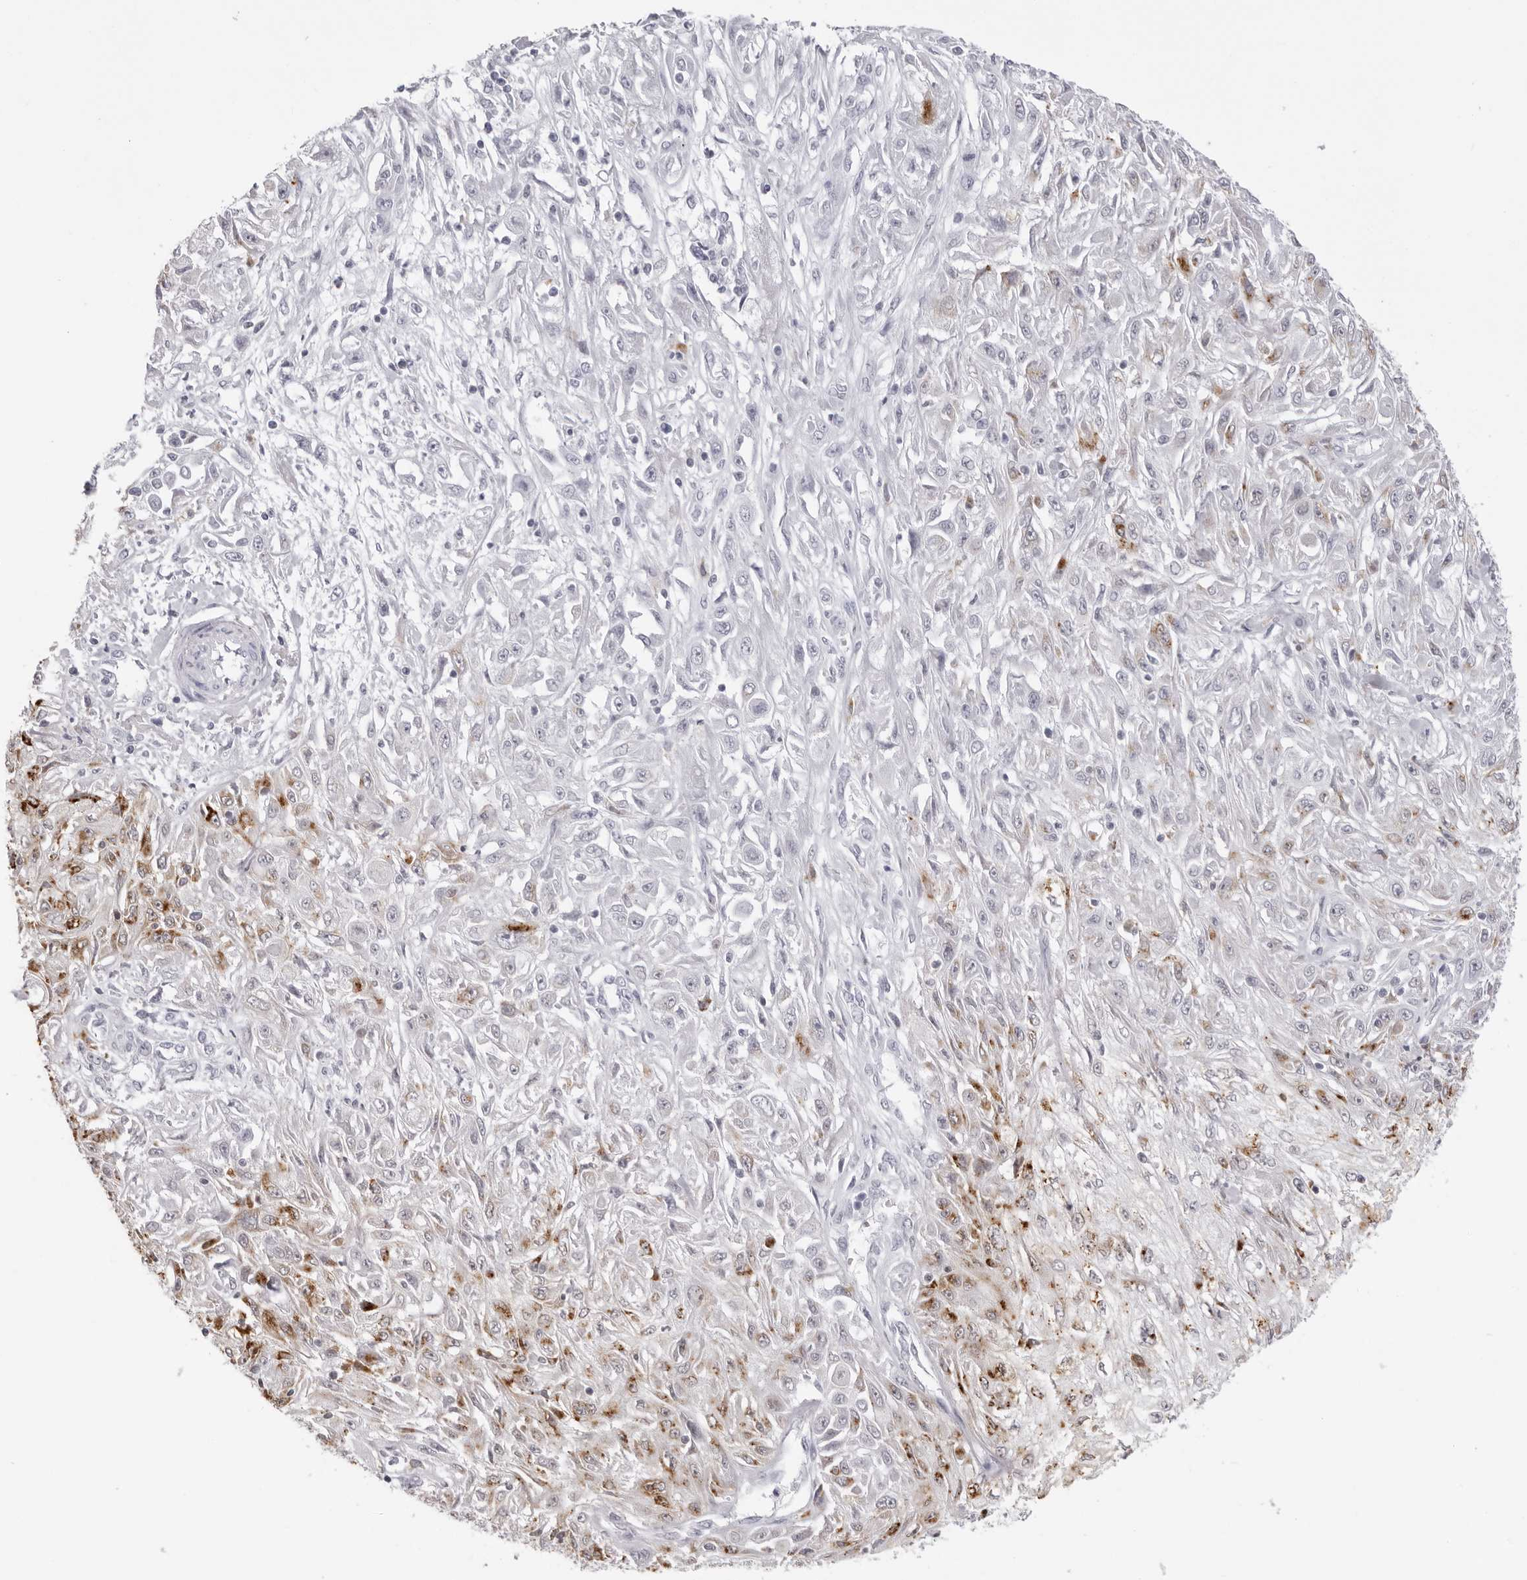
{"staining": {"intensity": "moderate", "quantity": "<25%", "location": "cytoplasmic/membranous"}, "tissue": "skin cancer", "cell_type": "Tumor cells", "image_type": "cancer", "snomed": [{"axis": "morphology", "description": "Squamous cell carcinoma, NOS"}, {"axis": "morphology", "description": "Squamous cell carcinoma, metastatic, NOS"}, {"axis": "topography", "description": "Skin"}, {"axis": "topography", "description": "Lymph node"}], "caption": "This micrograph demonstrates immunohistochemistry staining of skin cancer, with low moderate cytoplasmic/membranous expression in about <25% of tumor cells.", "gene": "IL25", "patient": {"sex": "male", "age": 75}}